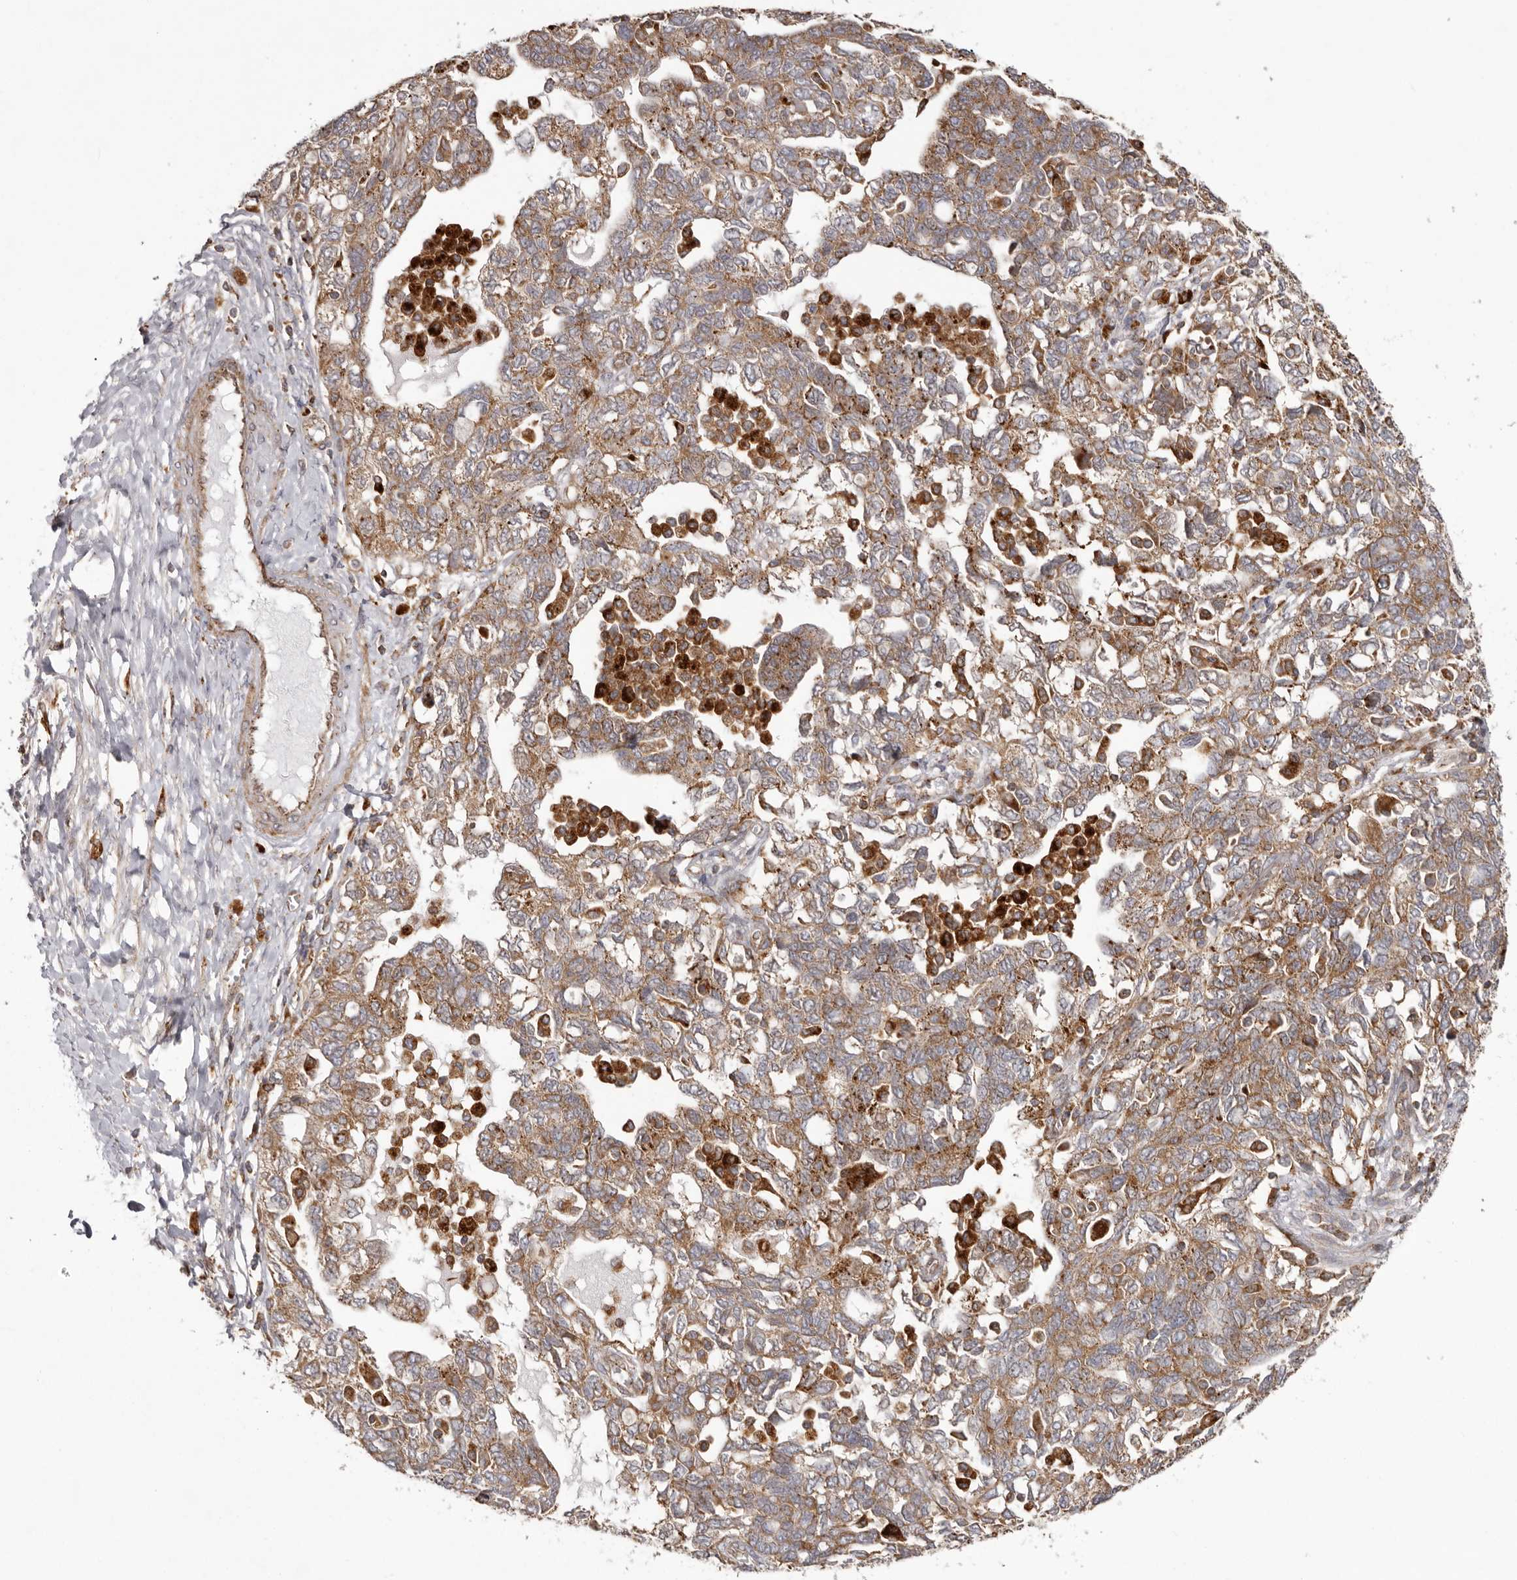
{"staining": {"intensity": "moderate", "quantity": ">75%", "location": "cytoplasmic/membranous"}, "tissue": "ovarian cancer", "cell_type": "Tumor cells", "image_type": "cancer", "snomed": [{"axis": "morphology", "description": "Carcinoma, NOS"}, {"axis": "morphology", "description": "Cystadenocarcinoma, serous, NOS"}, {"axis": "topography", "description": "Ovary"}], "caption": "The micrograph shows staining of ovarian carcinoma, revealing moderate cytoplasmic/membranous protein positivity (brown color) within tumor cells.", "gene": "NUP43", "patient": {"sex": "female", "age": 69}}